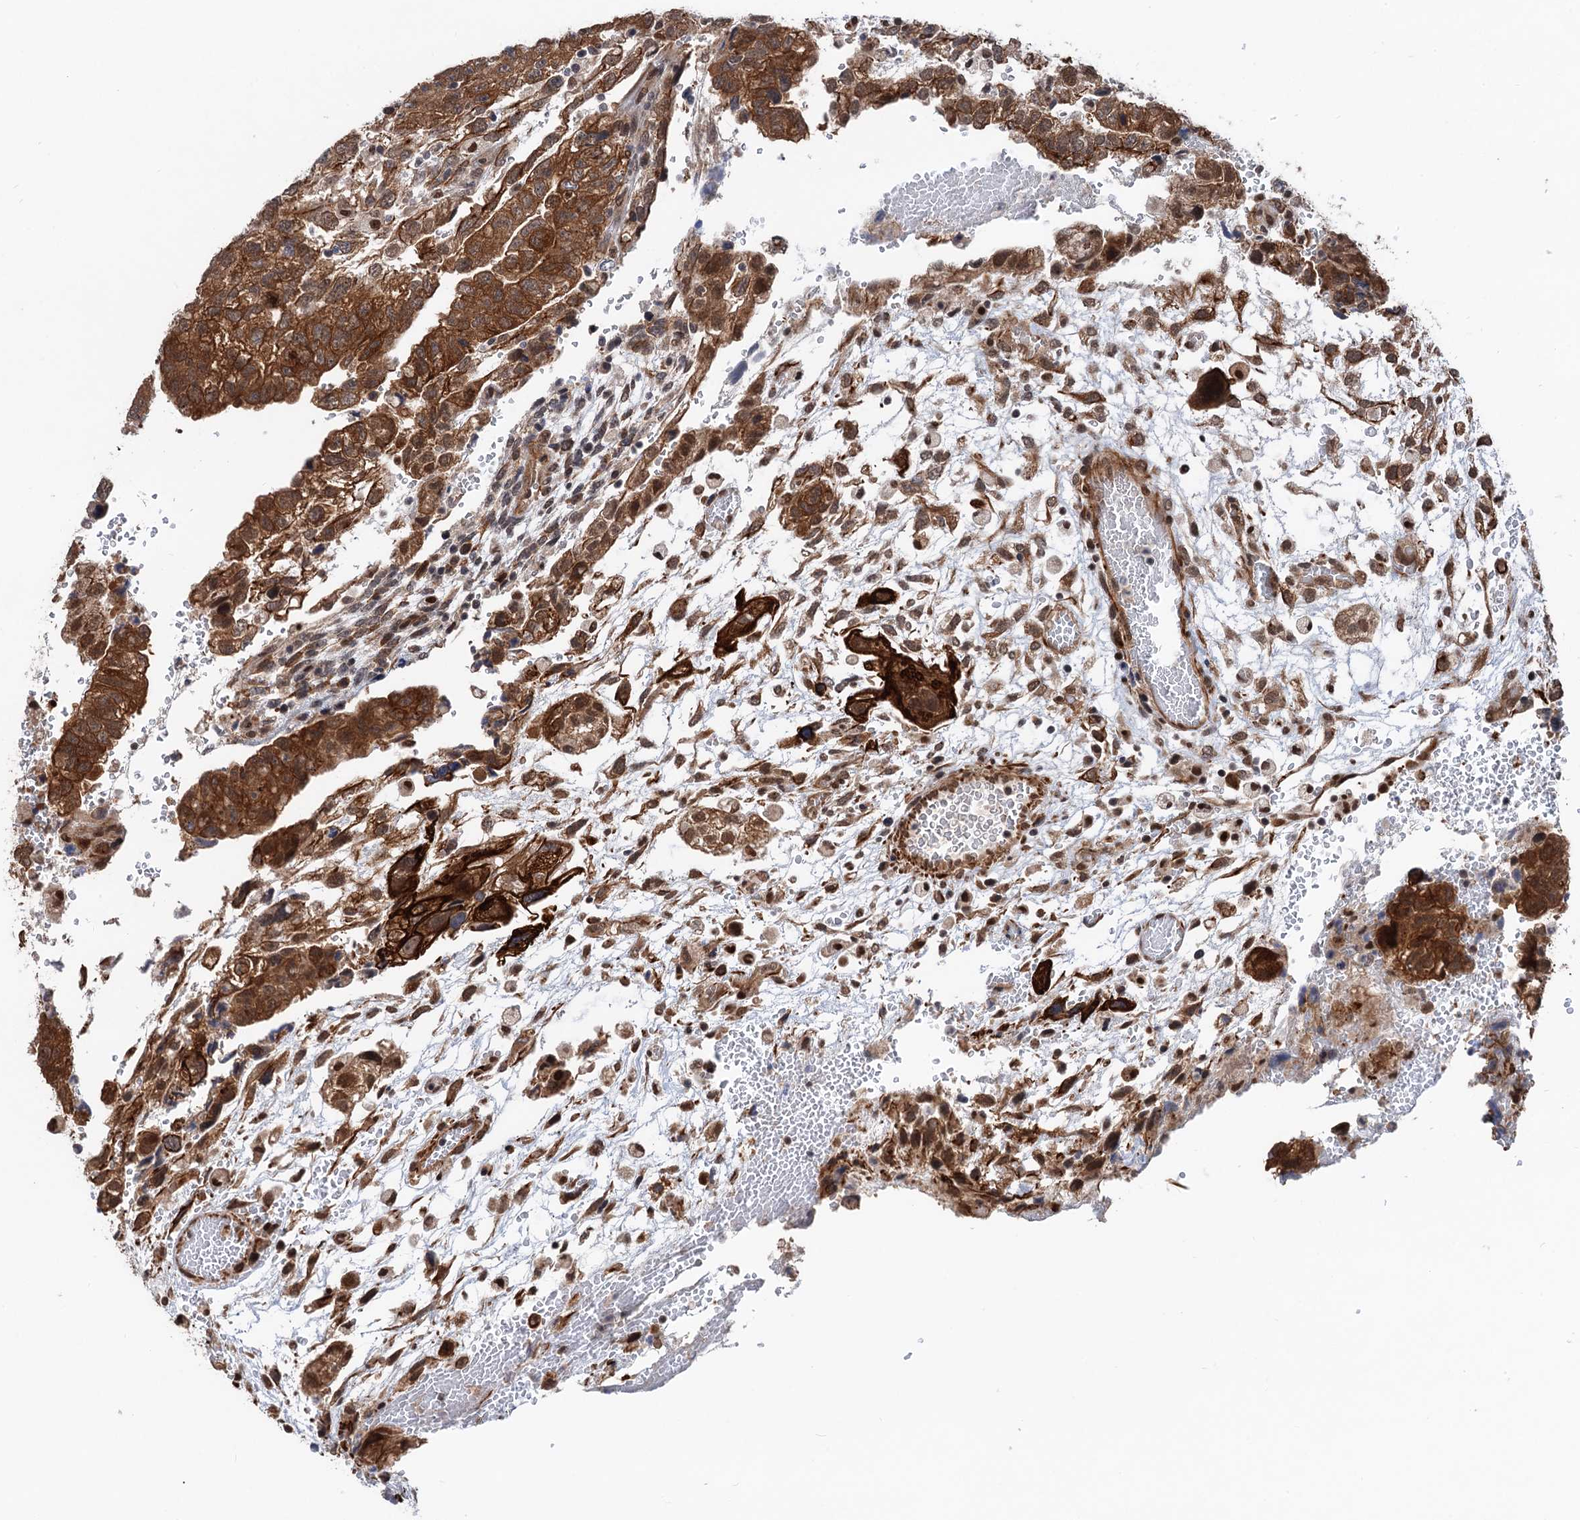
{"staining": {"intensity": "strong", "quantity": ">75%", "location": "cytoplasmic/membranous,nuclear"}, "tissue": "testis cancer", "cell_type": "Tumor cells", "image_type": "cancer", "snomed": [{"axis": "morphology", "description": "Carcinoma, Embryonal, NOS"}, {"axis": "topography", "description": "Testis"}], "caption": "The histopathology image displays a brown stain indicating the presence of a protein in the cytoplasmic/membranous and nuclear of tumor cells in embryonal carcinoma (testis).", "gene": "TTC31", "patient": {"sex": "male", "age": 36}}